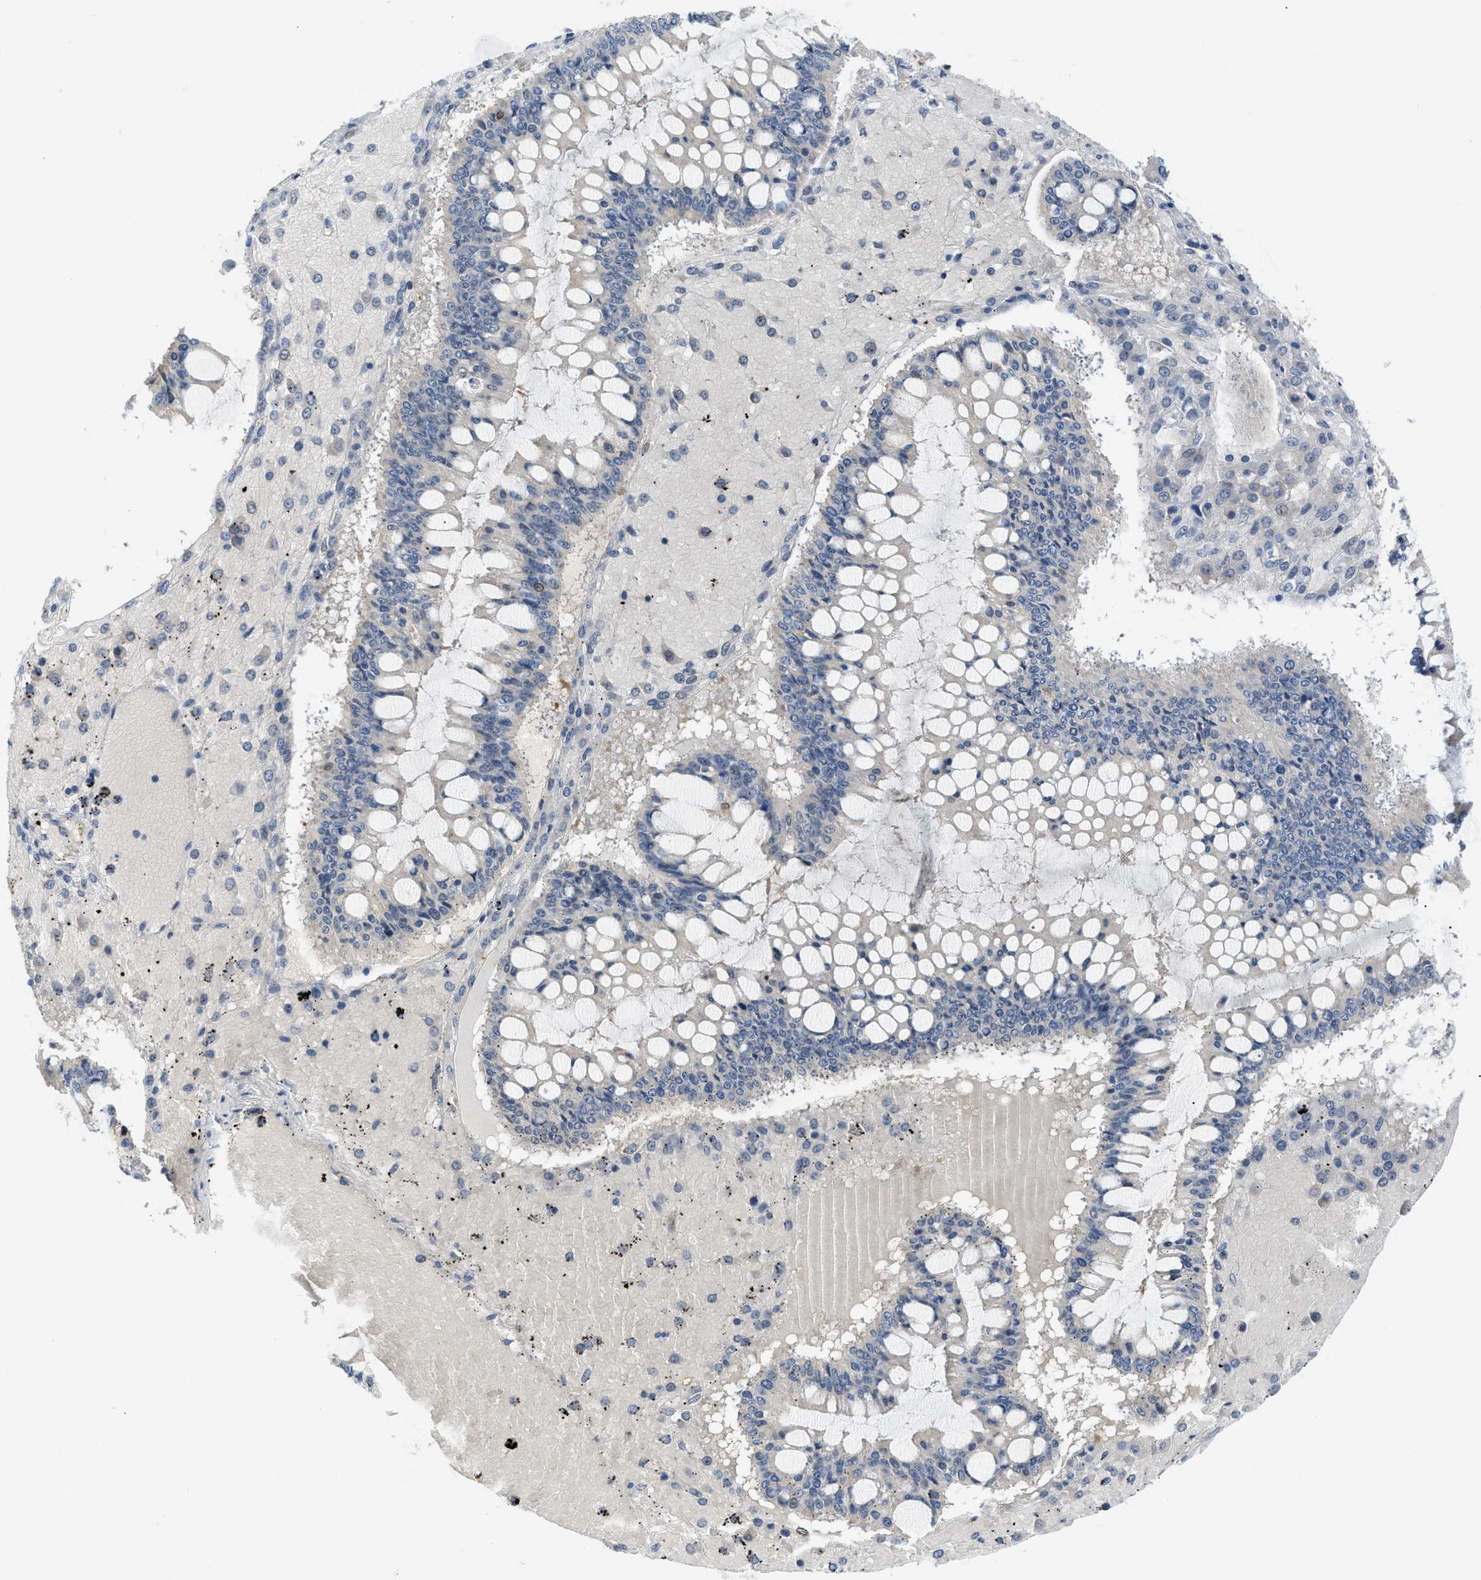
{"staining": {"intensity": "negative", "quantity": "none", "location": "none"}, "tissue": "ovarian cancer", "cell_type": "Tumor cells", "image_type": "cancer", "snomed": [{"axis": "morphology", "description": "Cystadenocarcinoma, mucinous, NOS"}, {"axis": "topography", "description": "Ovary"}], "caption": "This histopathology image is of ovarian cancer (mucinous cystadenocarcinoma) stained with IHC to label a protein in brown with the nuclei are counter-stained blue. There is no positivity in tumor cells.", "gene": "PSAT1", "patient": {"sex": "female", "age": 73}}